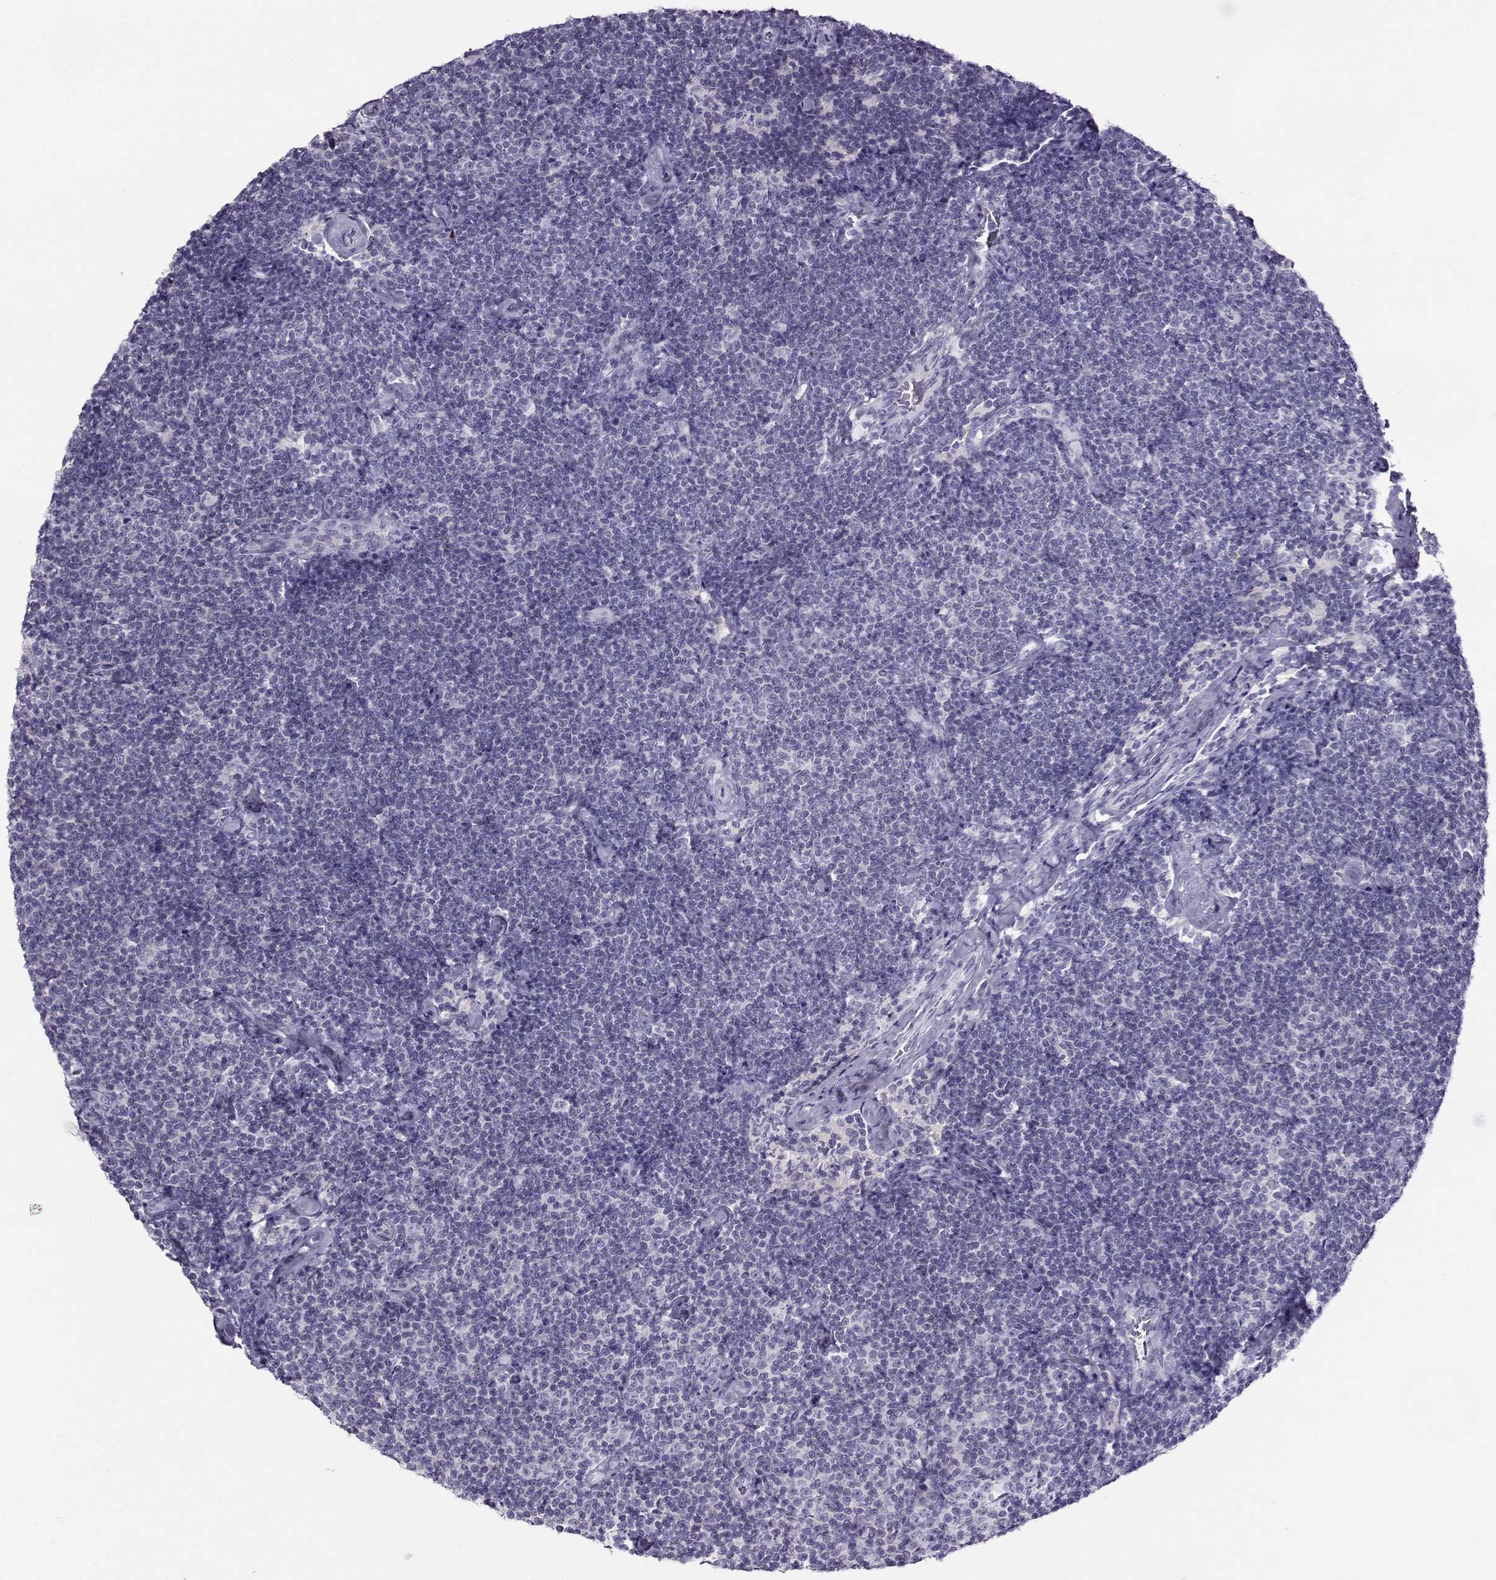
{"staining": {"intensity": "negative", "quantity": "none", "location": "none"}, "tissue": "lymphoma", "cell_type": "Tumor cells", "image_type": "cancer", "snomed": [{"axis": "morphology", "description": "Malignant lymphoma, non-Hodgkin's type, Low grade"}, {"axis": "topography", "description": "Lymph node"}], "caption": "DAB (3,3'-diaminobenzidine) immunohistochemical staining of low-grade malignant lymphoma, non-Hodgkin's type shows no significant staining in tumor cells. The staining is performed using DAB brown chromogen with nuclei counter-stained in using hematoxylin.", "gene": "PGK1", "patient": {"sex": "male", "age": 81}}